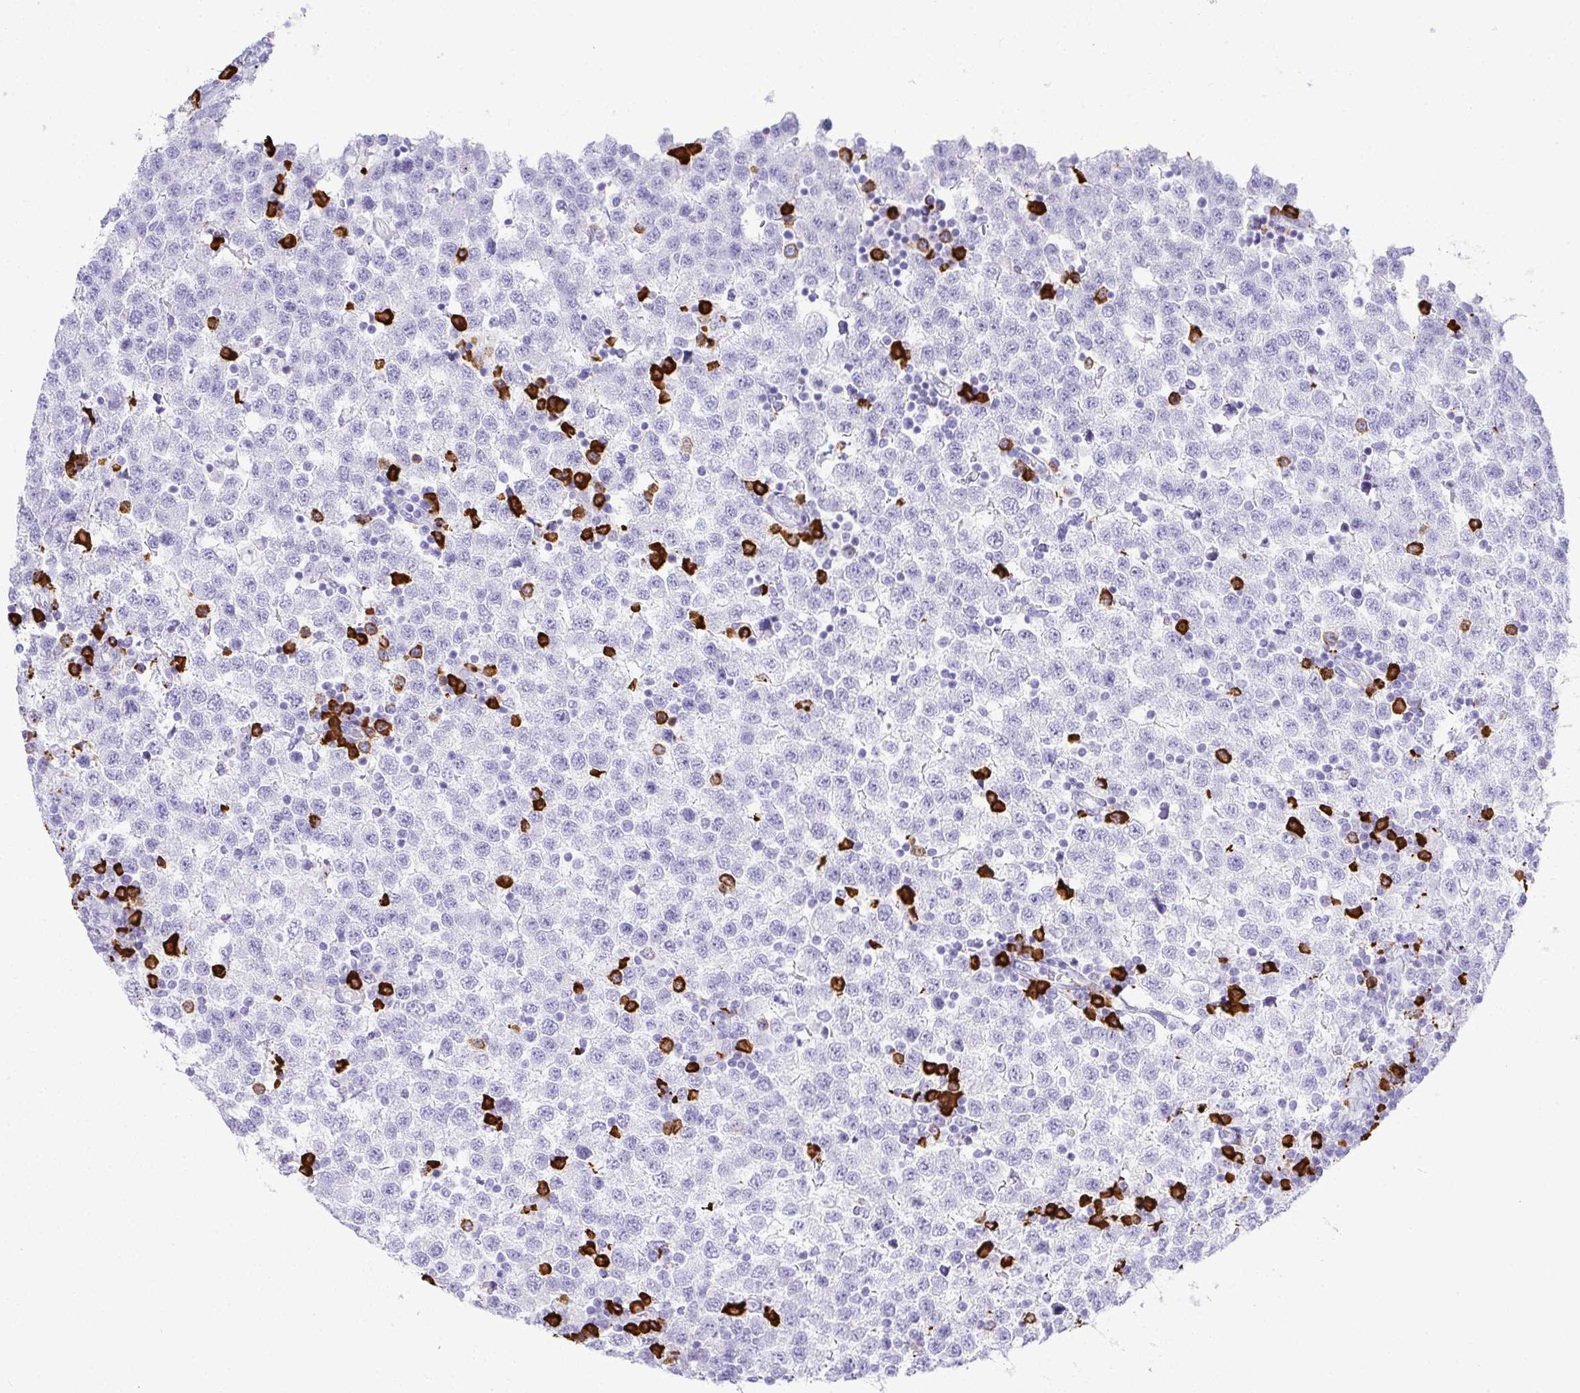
{"staining": {"intensity": "negative", "quantity": "none", "location": "none"}, "tissue": "testis cancer", "cell_type": "Tumor cells", "image_type": "cancer", "snomed": [{"axis": "morphology", "description": "Seminoma, NOS"}, {"axis": "topography", "description": "Testis"}], "caption": "Testis cancer was stained to show a protein in brown. There is no significant positivity in tumor cells.", "gene": "CDADC1", "patient": {"sex": "male", "age": 34}}